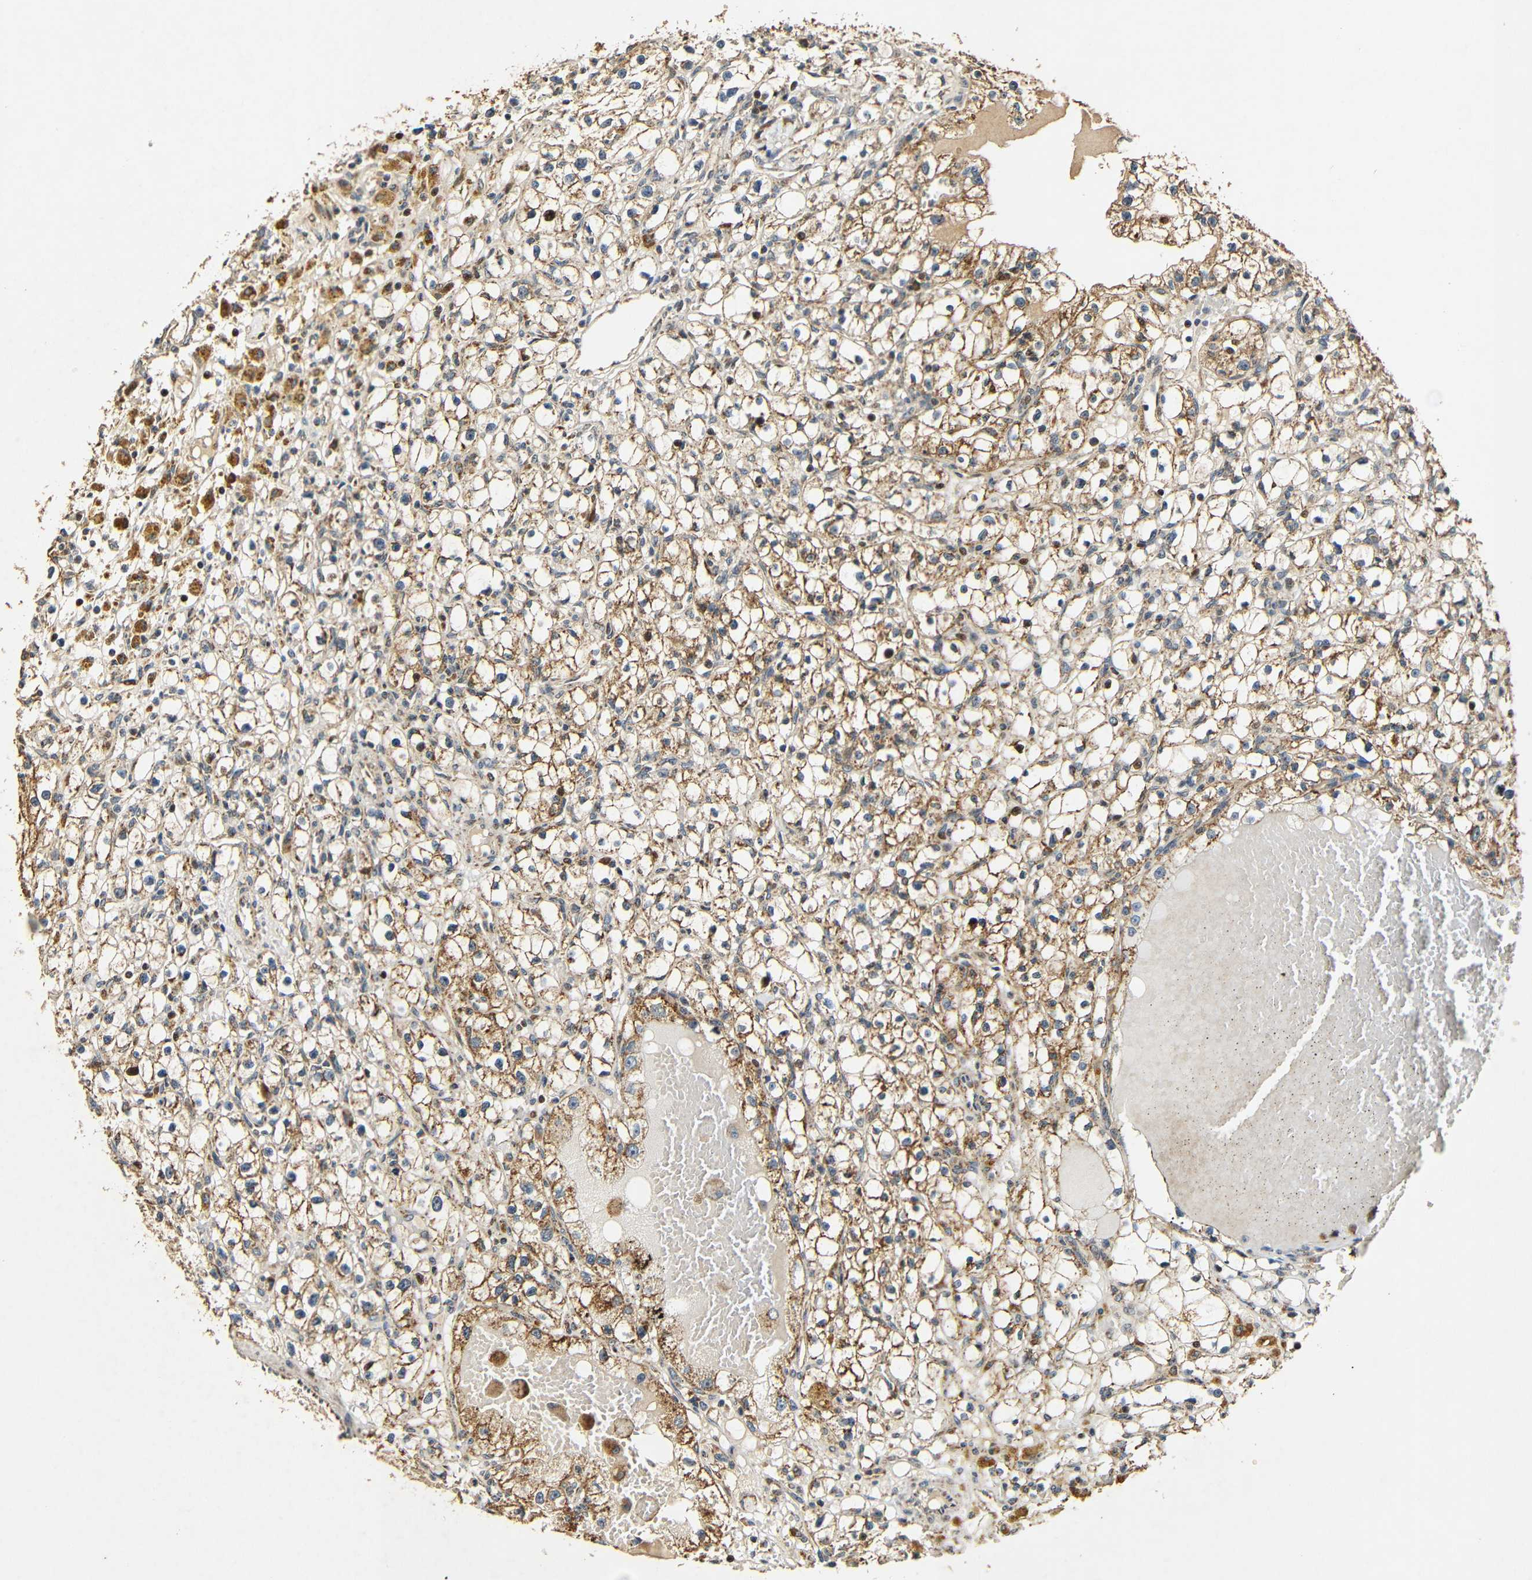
{"staining": {"intensity": "moderate", "quantity": ">75%", "location": "cytoplasmic/membranous,nuclear"}, "tissue": "renal cancer", "cell_type": "Tumor cells", "image_type": "cancer", "snomed": [{"axis": "morphology", "description": "Adenocarcinoma, NOS"}, {"axis": "topography", "description": "Kidney"}], "caption": "This micrograph displays renal cancer (adenocarcinoma) stained with immunohistochemistry (IHC) to label a protein in brown. The cytoplasmic/membranous and nuclear of tumor cells show moderate positivity for the protein. Nuclei are counter-stained blue.", "gene": "KAZALD1", "patient": {"sex": "male", "age": 56}}